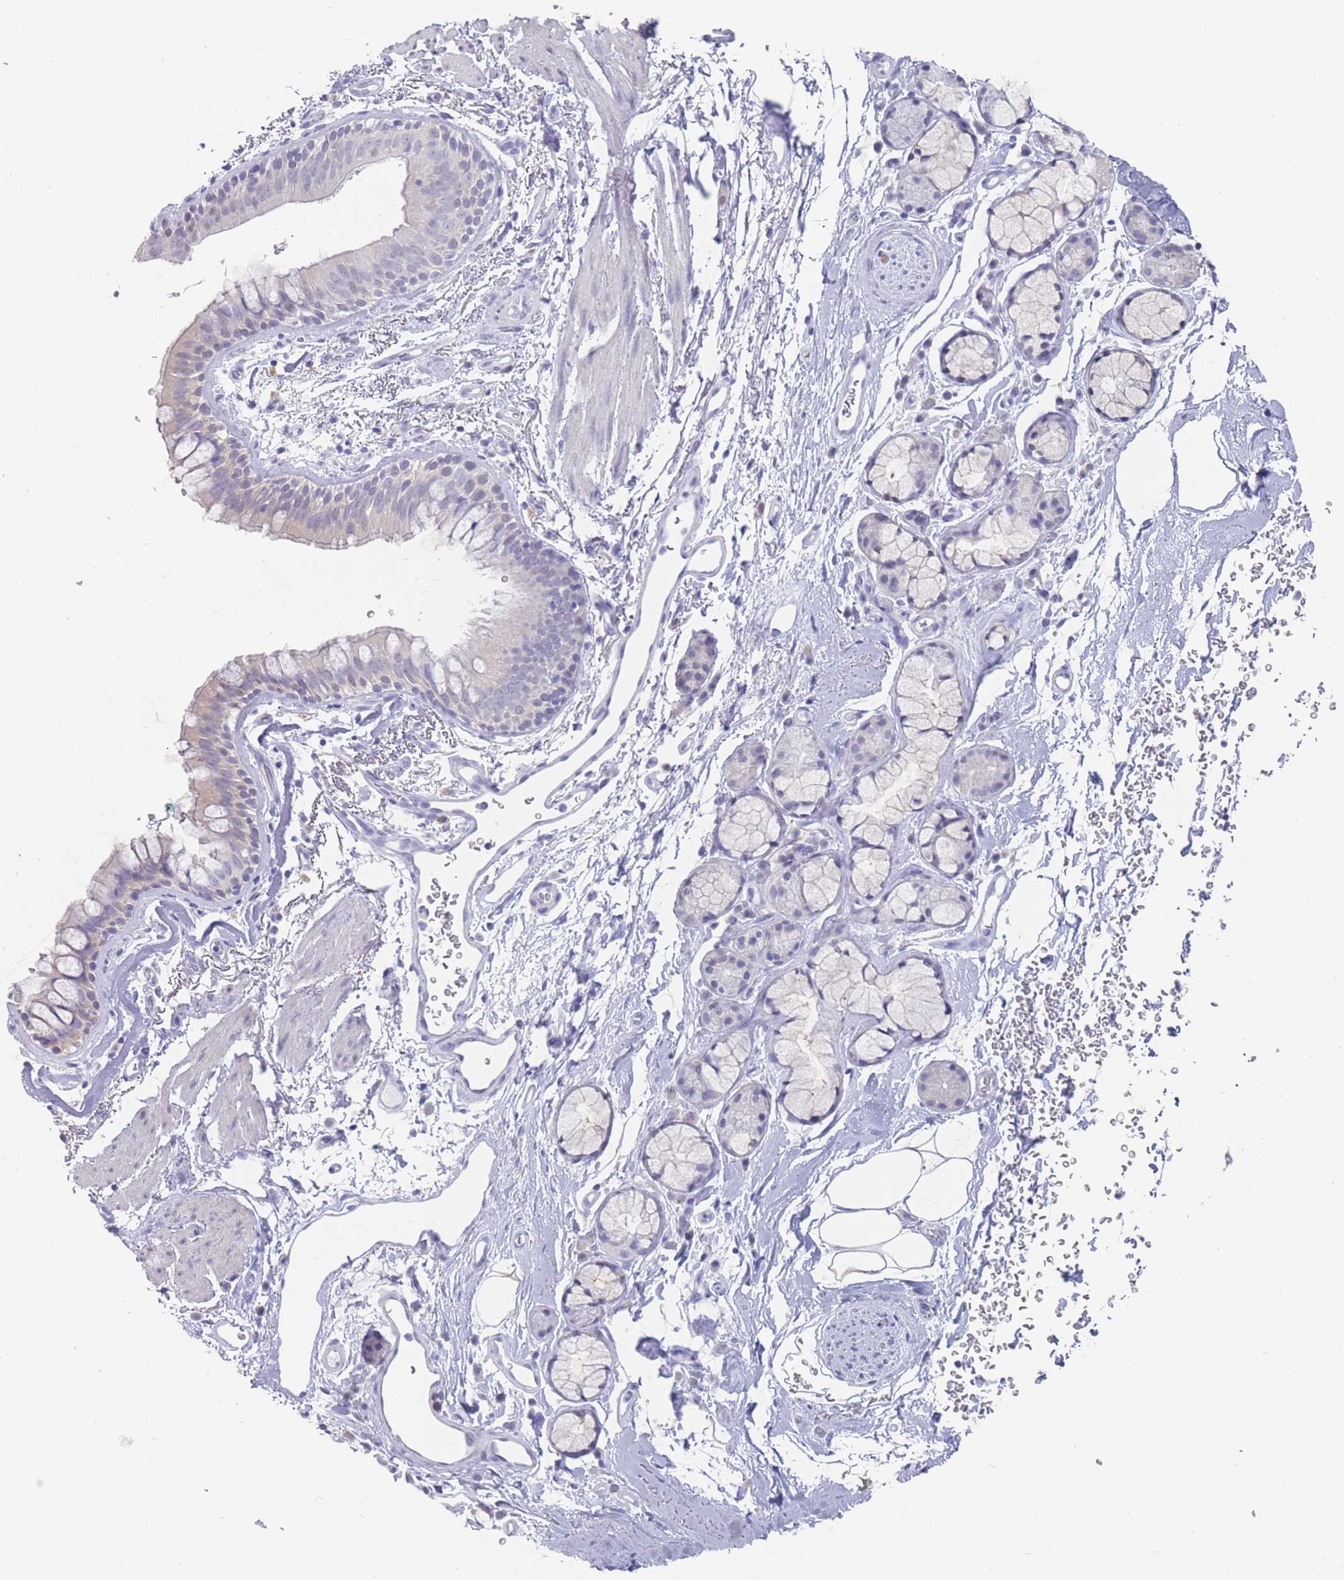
{"staining": {"intensity": "negative", "quantity": "none", "location": "none"}, "tissue": "adipose tissue", "cell_type": "Adipocytes", "image_type": "normal", "snomed": [{"axis": "morphology", "description": "Normal tissue, NOS"}, {"axis": "topography", "description": "Cartilage tissue"}, {"axis": "topography", "description": "Bronchus"}], "caption": "IHC image of unremarkable adipose tissue: adipose tissue stained with DAB reveals no significant protein staining in adipocytes. (IHC, brightfield microscopy, high magnification).", "gene": "CYP51A1", "patient": {"sex": "female", "age": 72}}